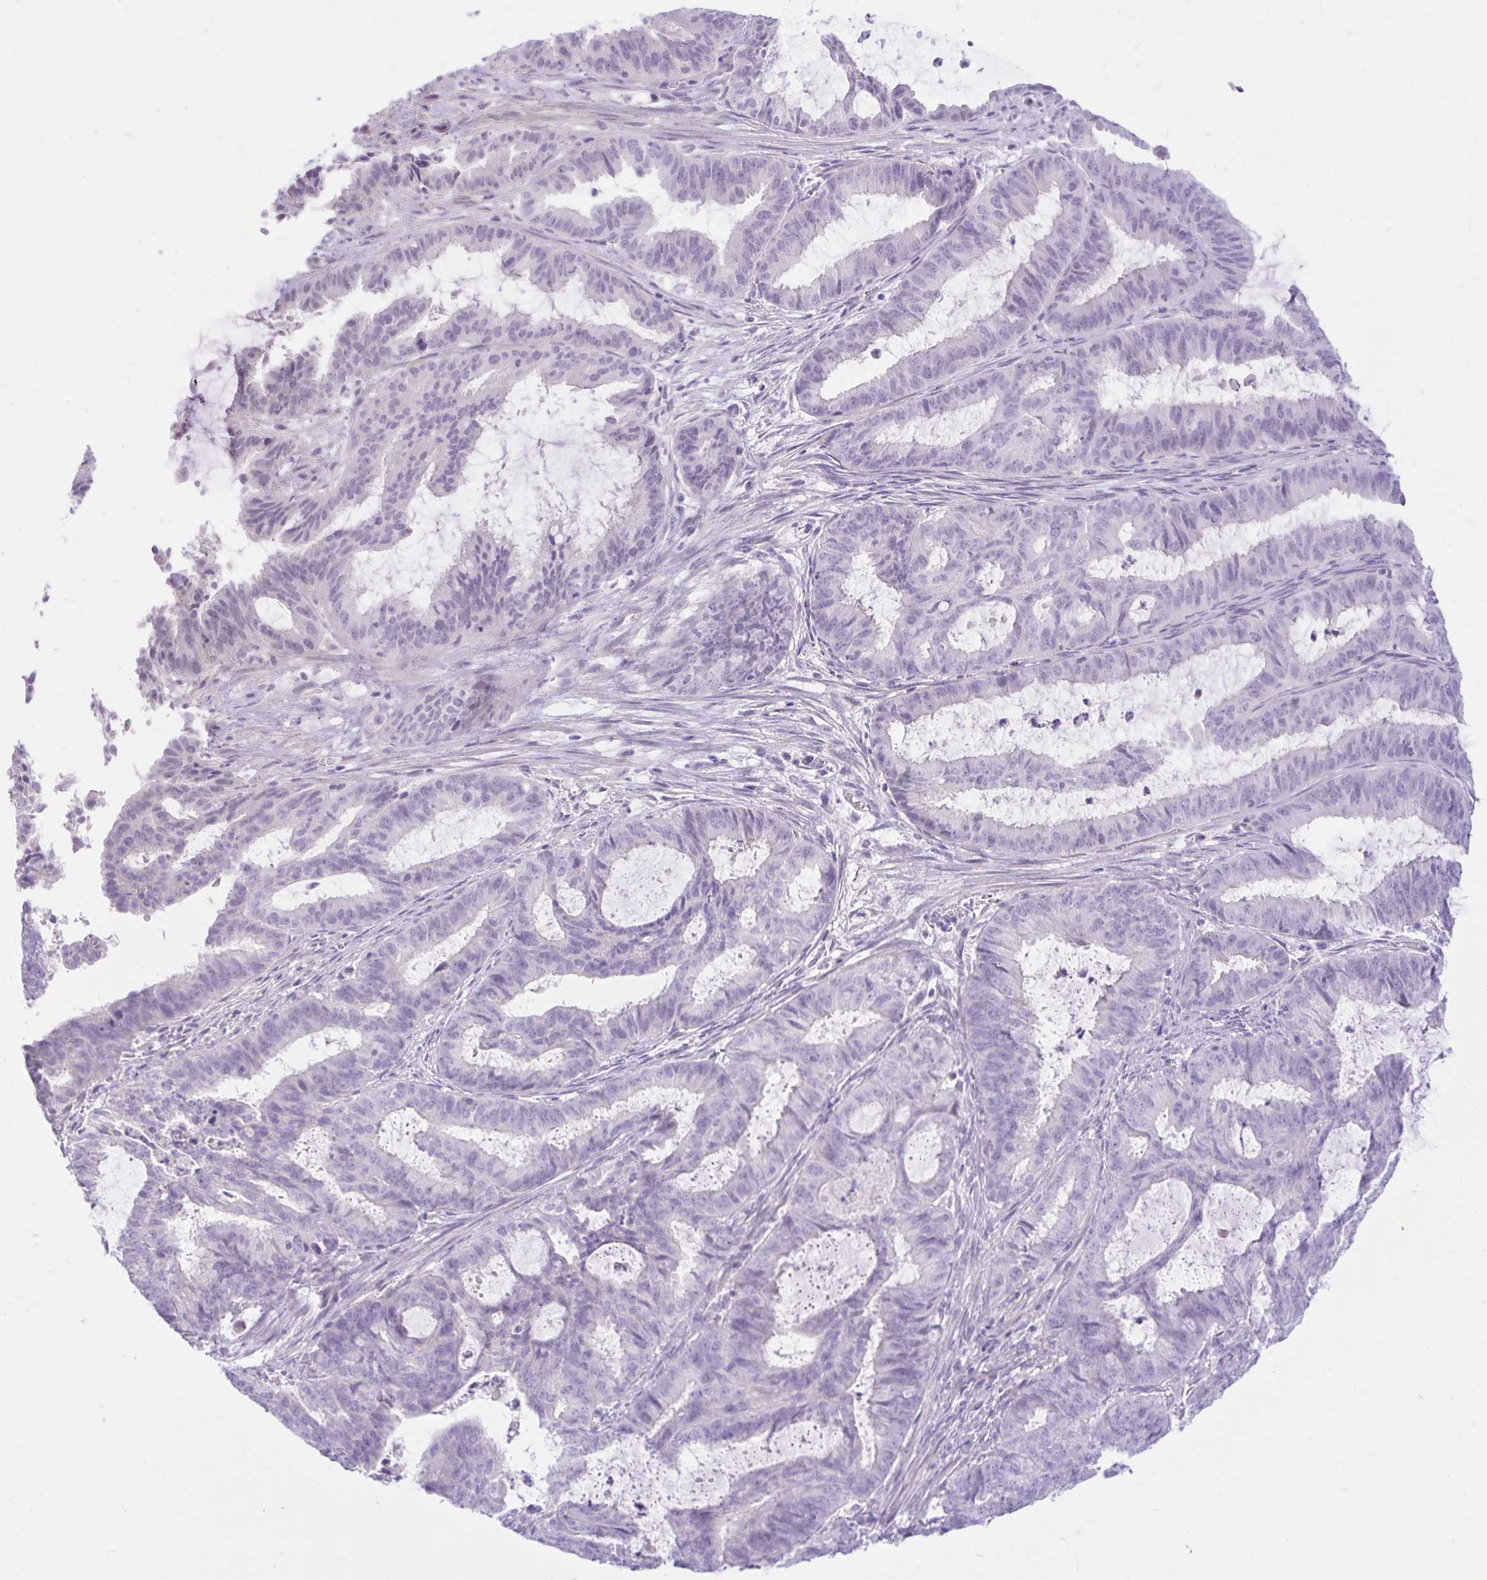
{"staining": {"intensity": "negative", "quantity": "none", "location": "none"}, "tissue": "endometrial cancer", "cell_type": "Tumor cells", "image_type": "cancer", "snomed": [{"axis": "morphology", "description": "Adenocarcinoma, NOS"}, {"axis": "topography", "description": "Endometrium"}], "caption": "An image of endometrial cancer (adenocarcinoma) stained for a protein demonstrates no brown staining in tumor cells.", "gene": "ZNF101", "patient": {"sex": "female", "age": 51}}